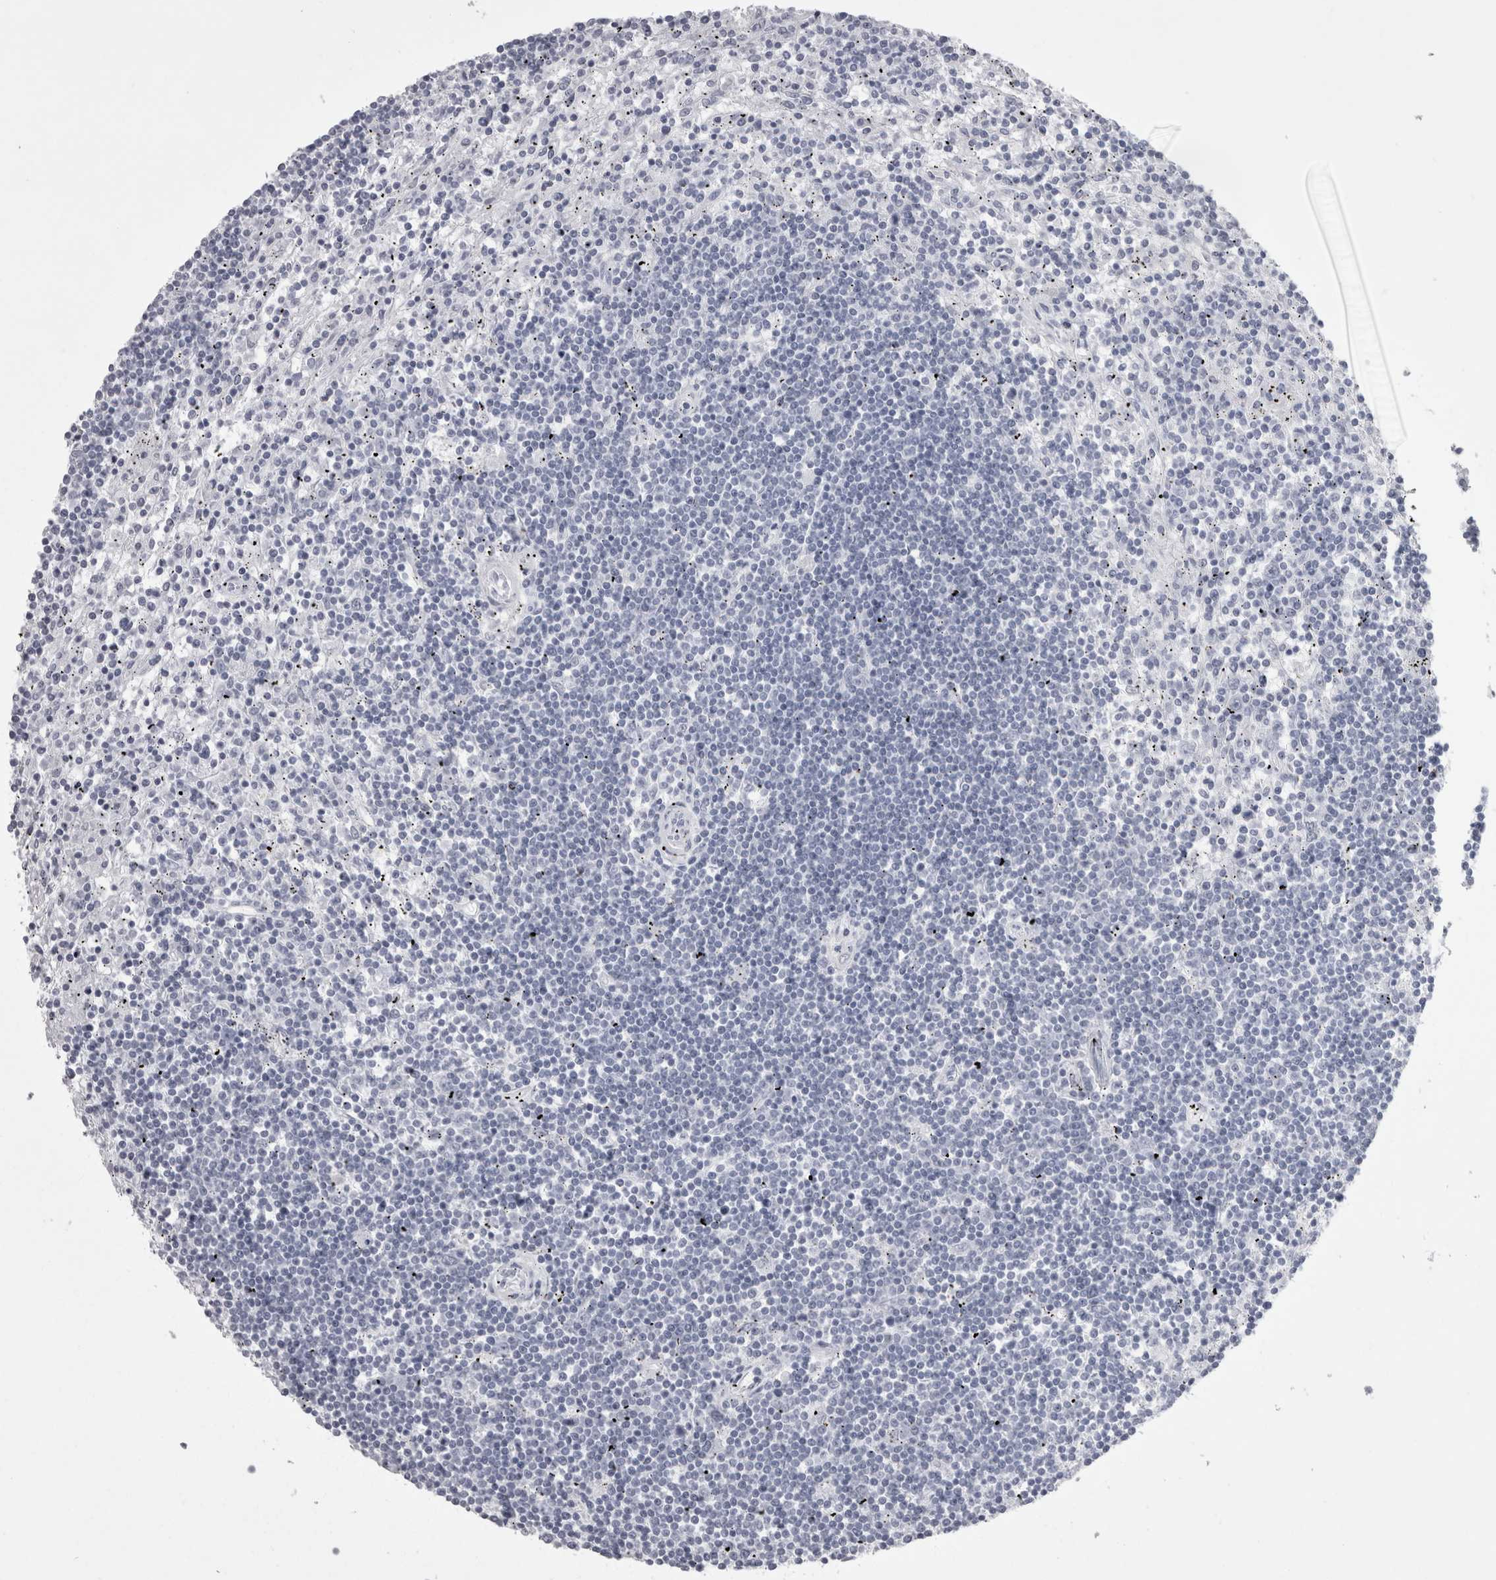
{"staining": {"intensity": "negative", "quantity": "none", "location": "none"}, "tissue": "lymphoma", "cell_type": "Tumor cells", "image_type": "cancer", "snomed": [{"axis": "morphology", "description": "Malignant lymphoma, non-Hodgkin's type, Low grade"}, {"axis": "topography", "description": "Spleen"}], "caption": "High power microscopy micrograph of an immunohistochemistry photomicrograph of lymphoma, revealing no significant staining in tumor cells. (DAB (3,3'-diaminobenzidine) IHC visualized using brightfield microscopy, high magnification).", "gene": "SKAP1", "patient": {"sex": "male", "age": 76}}